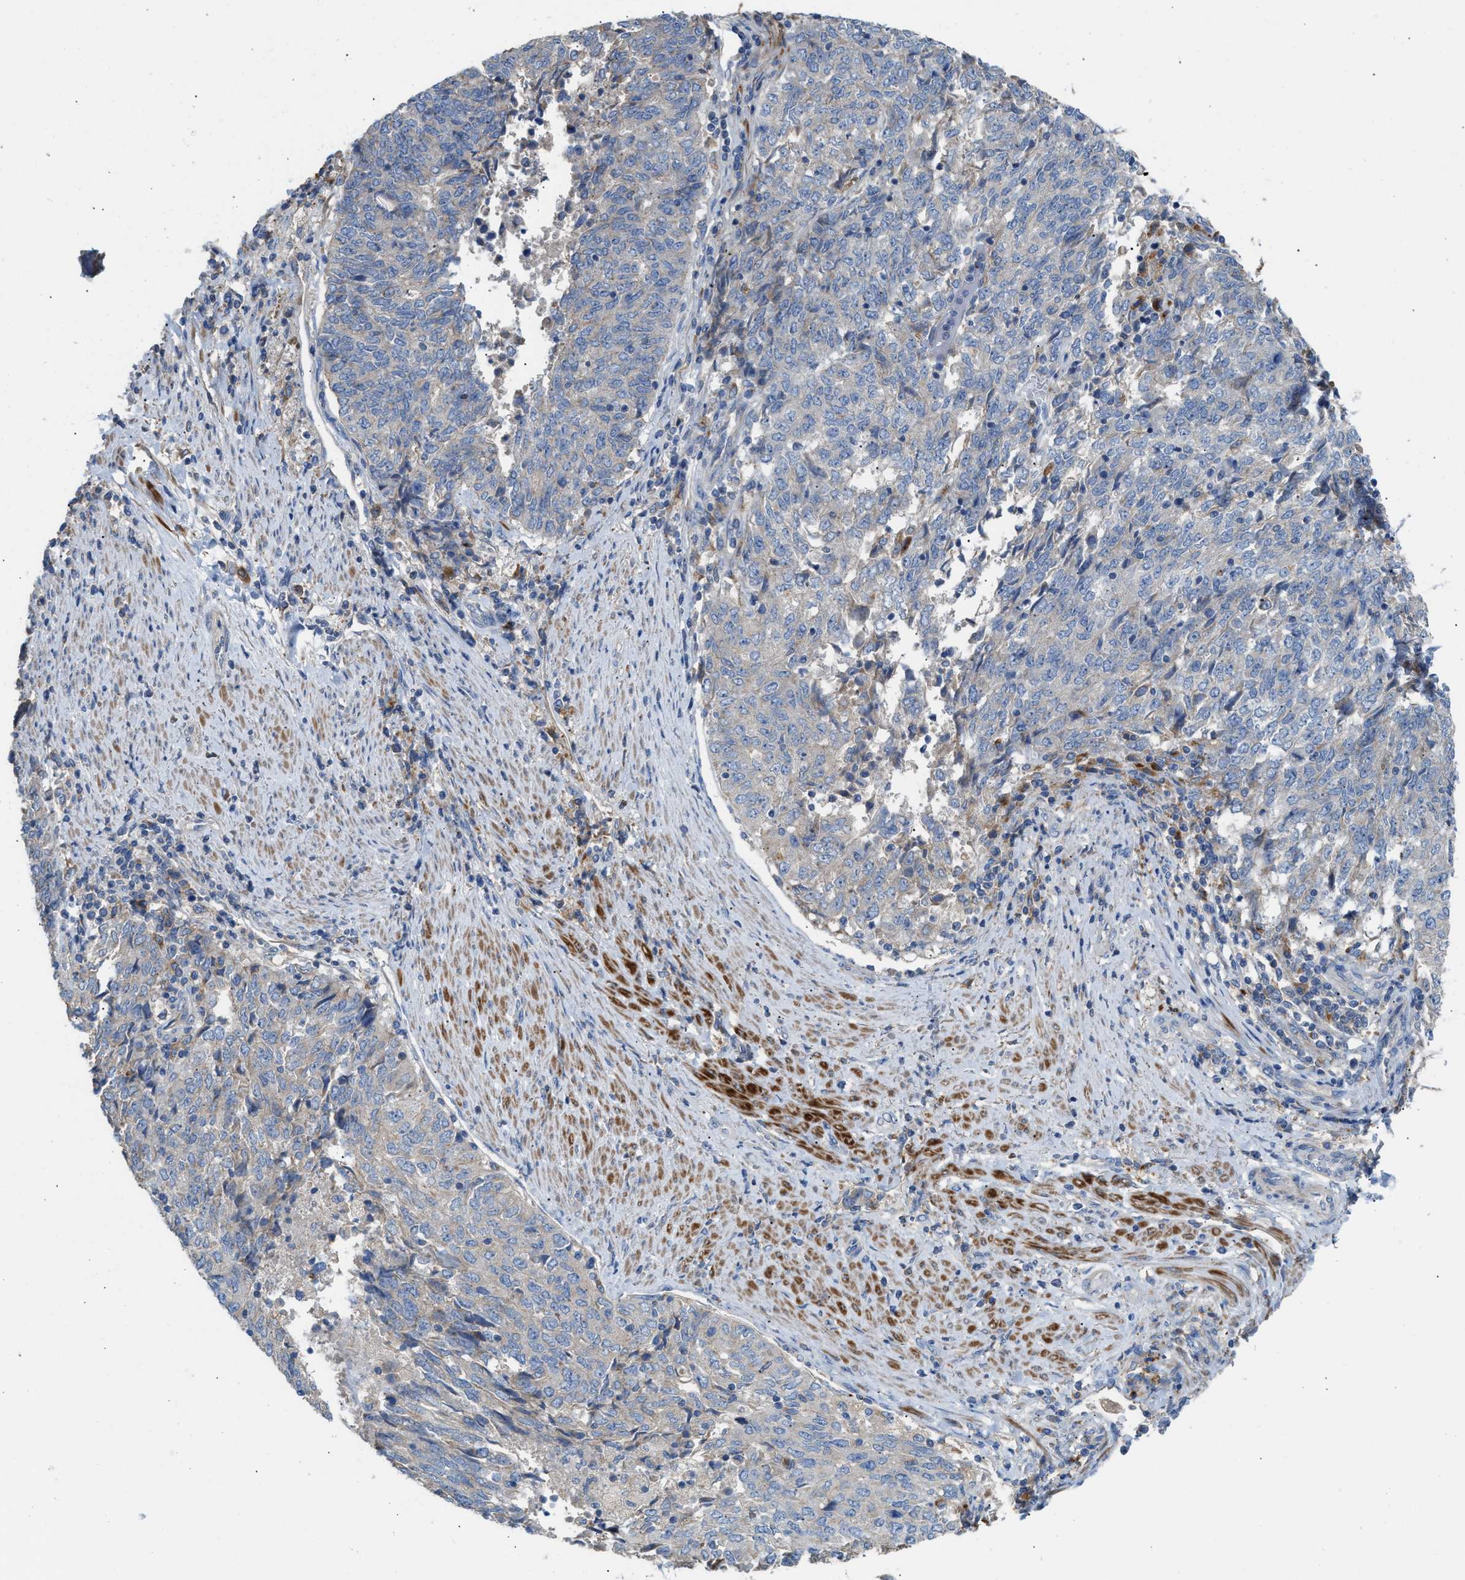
{"staining": {"intensity": "negative", "quantity": "none", "location": "none"}, "tissue": "endometrial cancer", "cell_type": "Tumor cells", "image_type": "cancer", "snomed": [{"axis": "morphology", "description": "Adenocarcinoma, NOS"}, {"axis": "topography", "description": "Endometrium"}], "caption": "Human endometrial adenocarcinoma stained for a protein using immunohistochemistry exhibits no staining in tumor cells.", "gene": "AOAH", "patient": {"sex": "female", "age": 80}}